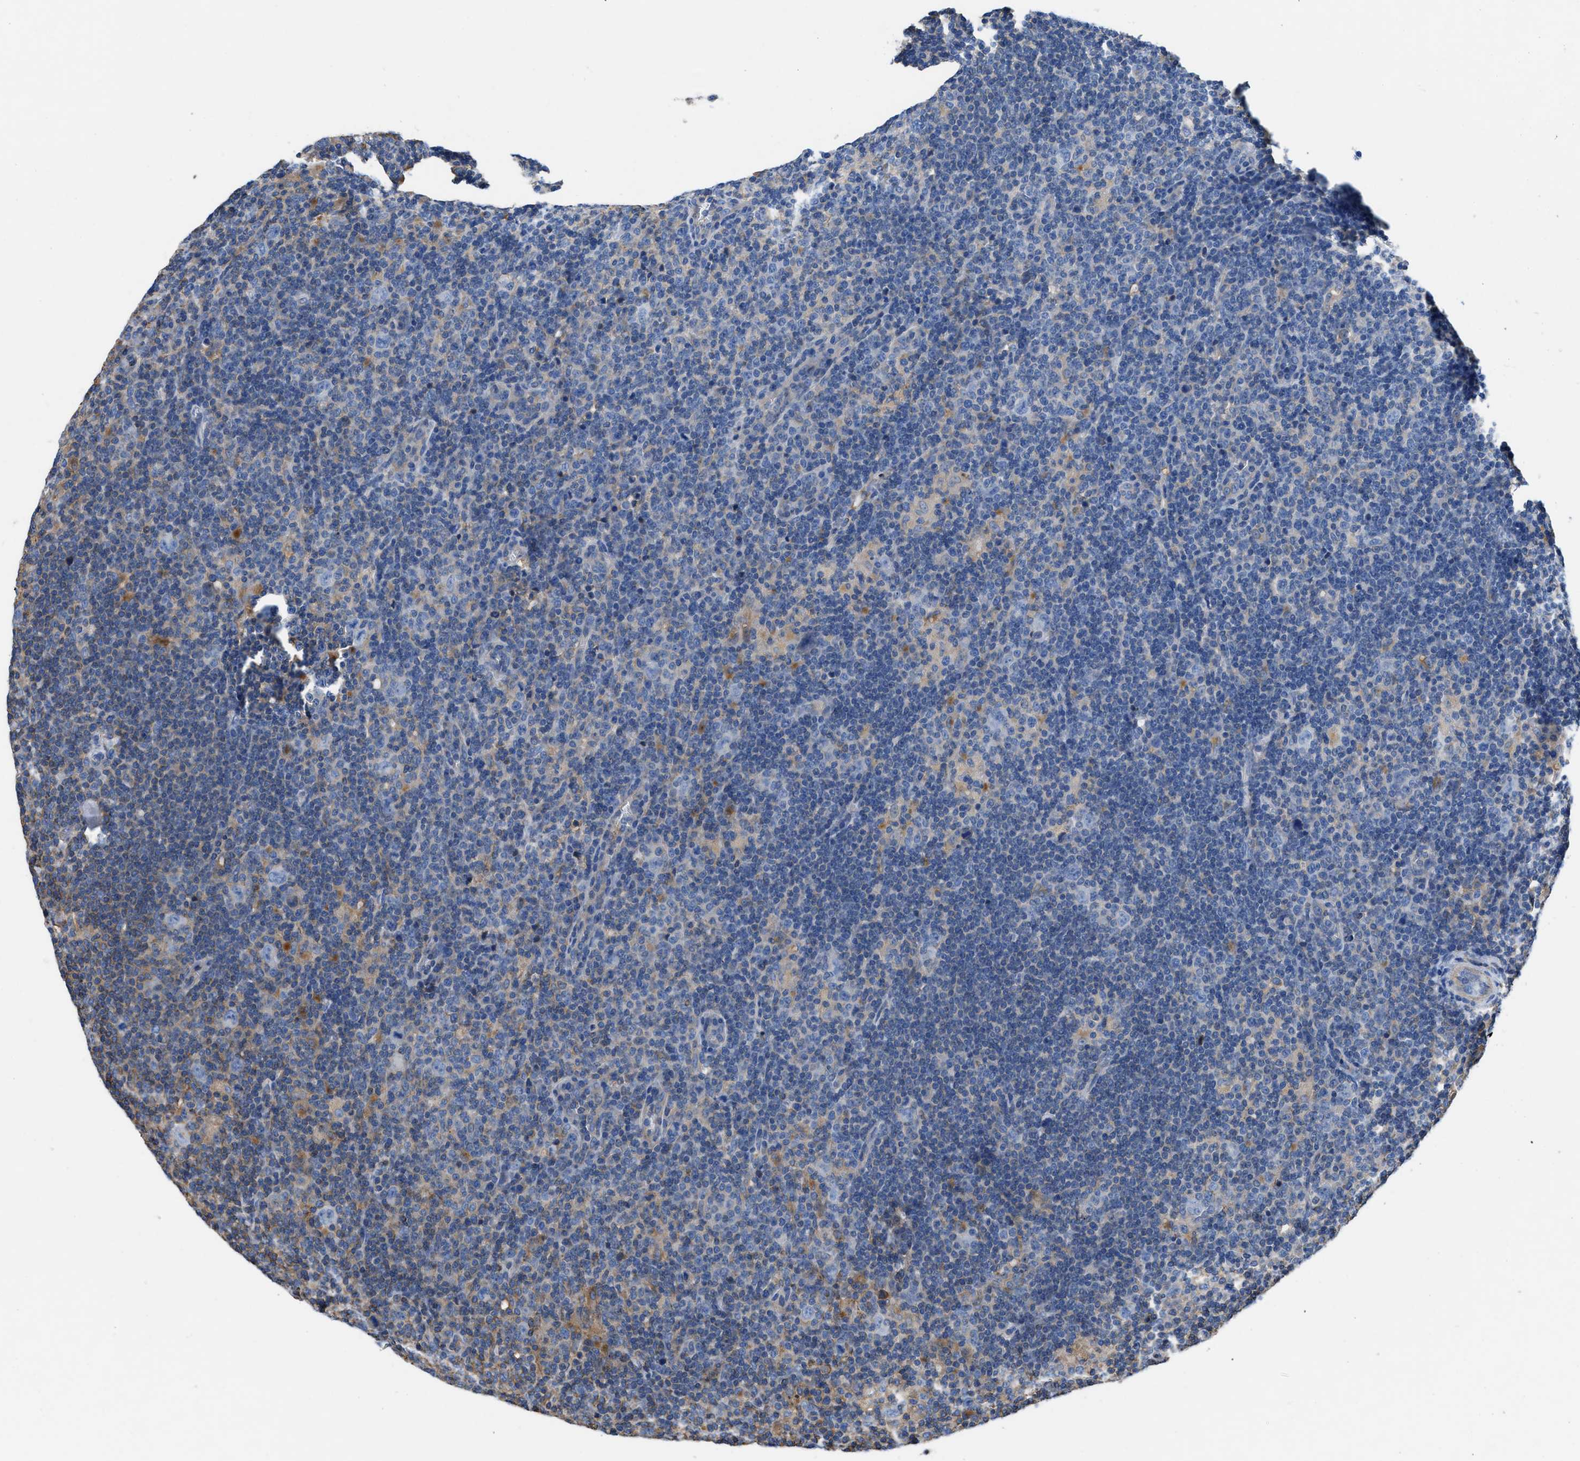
{"staining": {"intensity": "negative", "quantity": "none", "location": "none"}, "tissue": "lymphoma", "cell_type": "Tumor cells", "image_type": "cancer", "snomed": [{"axis": "morphology", "description": "Hodgkin's disease, NOS"}, {"axis": "topography", "description": "Lymph node"}], "caption": "Immunohistochemical staining of lymphoma demonstrates no significant positivity in tumor cells.", "gene": "ATP6V0D1", "patient": {"sex": "female", "age": 57}}